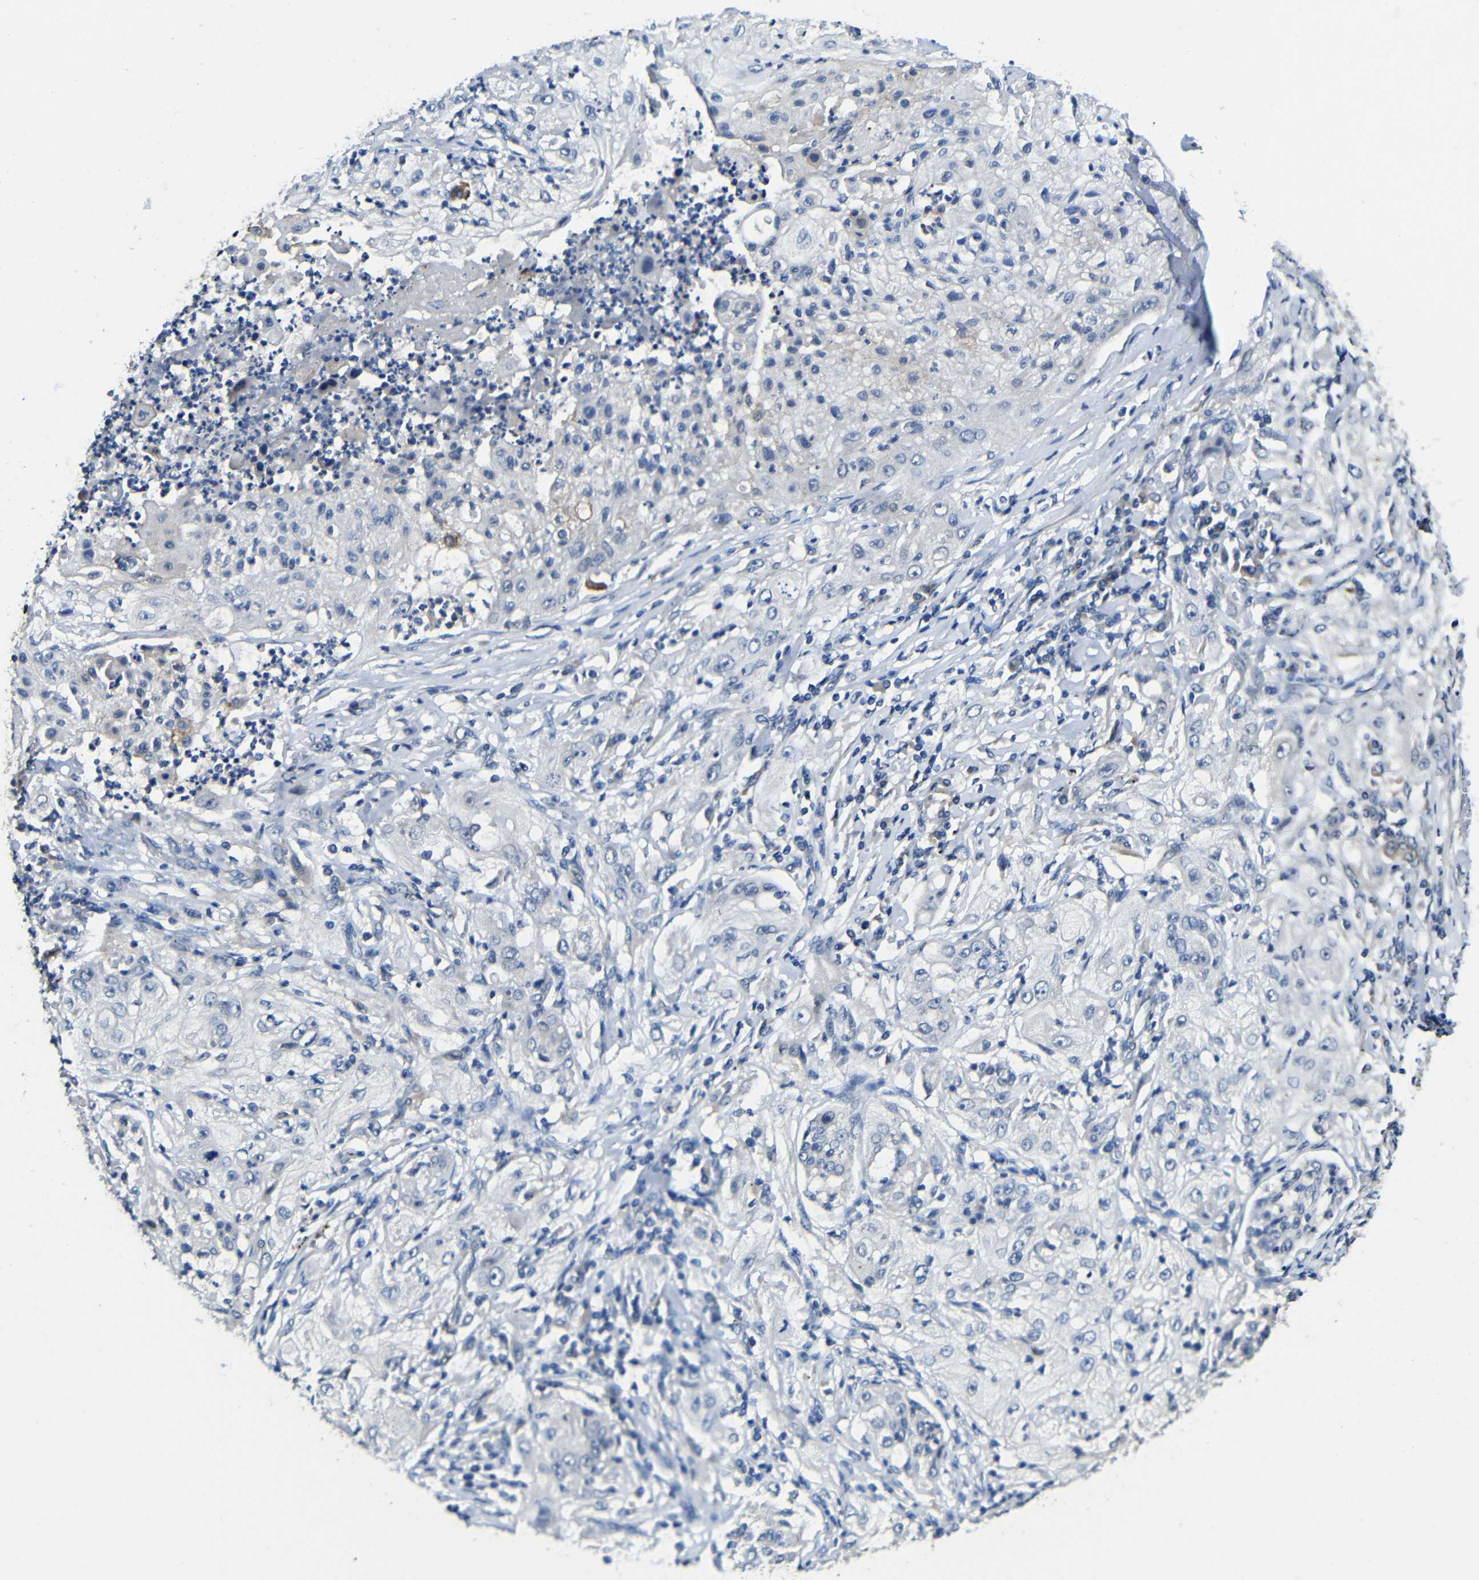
{"staining": {"intensity": "negative", "quantity": "none", "location": "none"}, "tissue": "lung cancer", "cell_type": "Tumor cells", "image_type": "cancer", "snomed": [{"axis": "morphology", "description": "Inflammation, NOS"}, {"axis": "morphology", "description": "Squamous cell carcinoma, NOS"}, {"axis": "topography", "description": "Lymph node"}, {"axis": "topography", "description": "Soft tissue"}, {"axis": "topography", "description": "Lung"}], "caption": "Micrograph shows no protein positivity in tumor cells of squamous cell carcinoma (lung) tissue.", "gene": "FAM172A", "patient": {"sex": "male", "age": 66}}